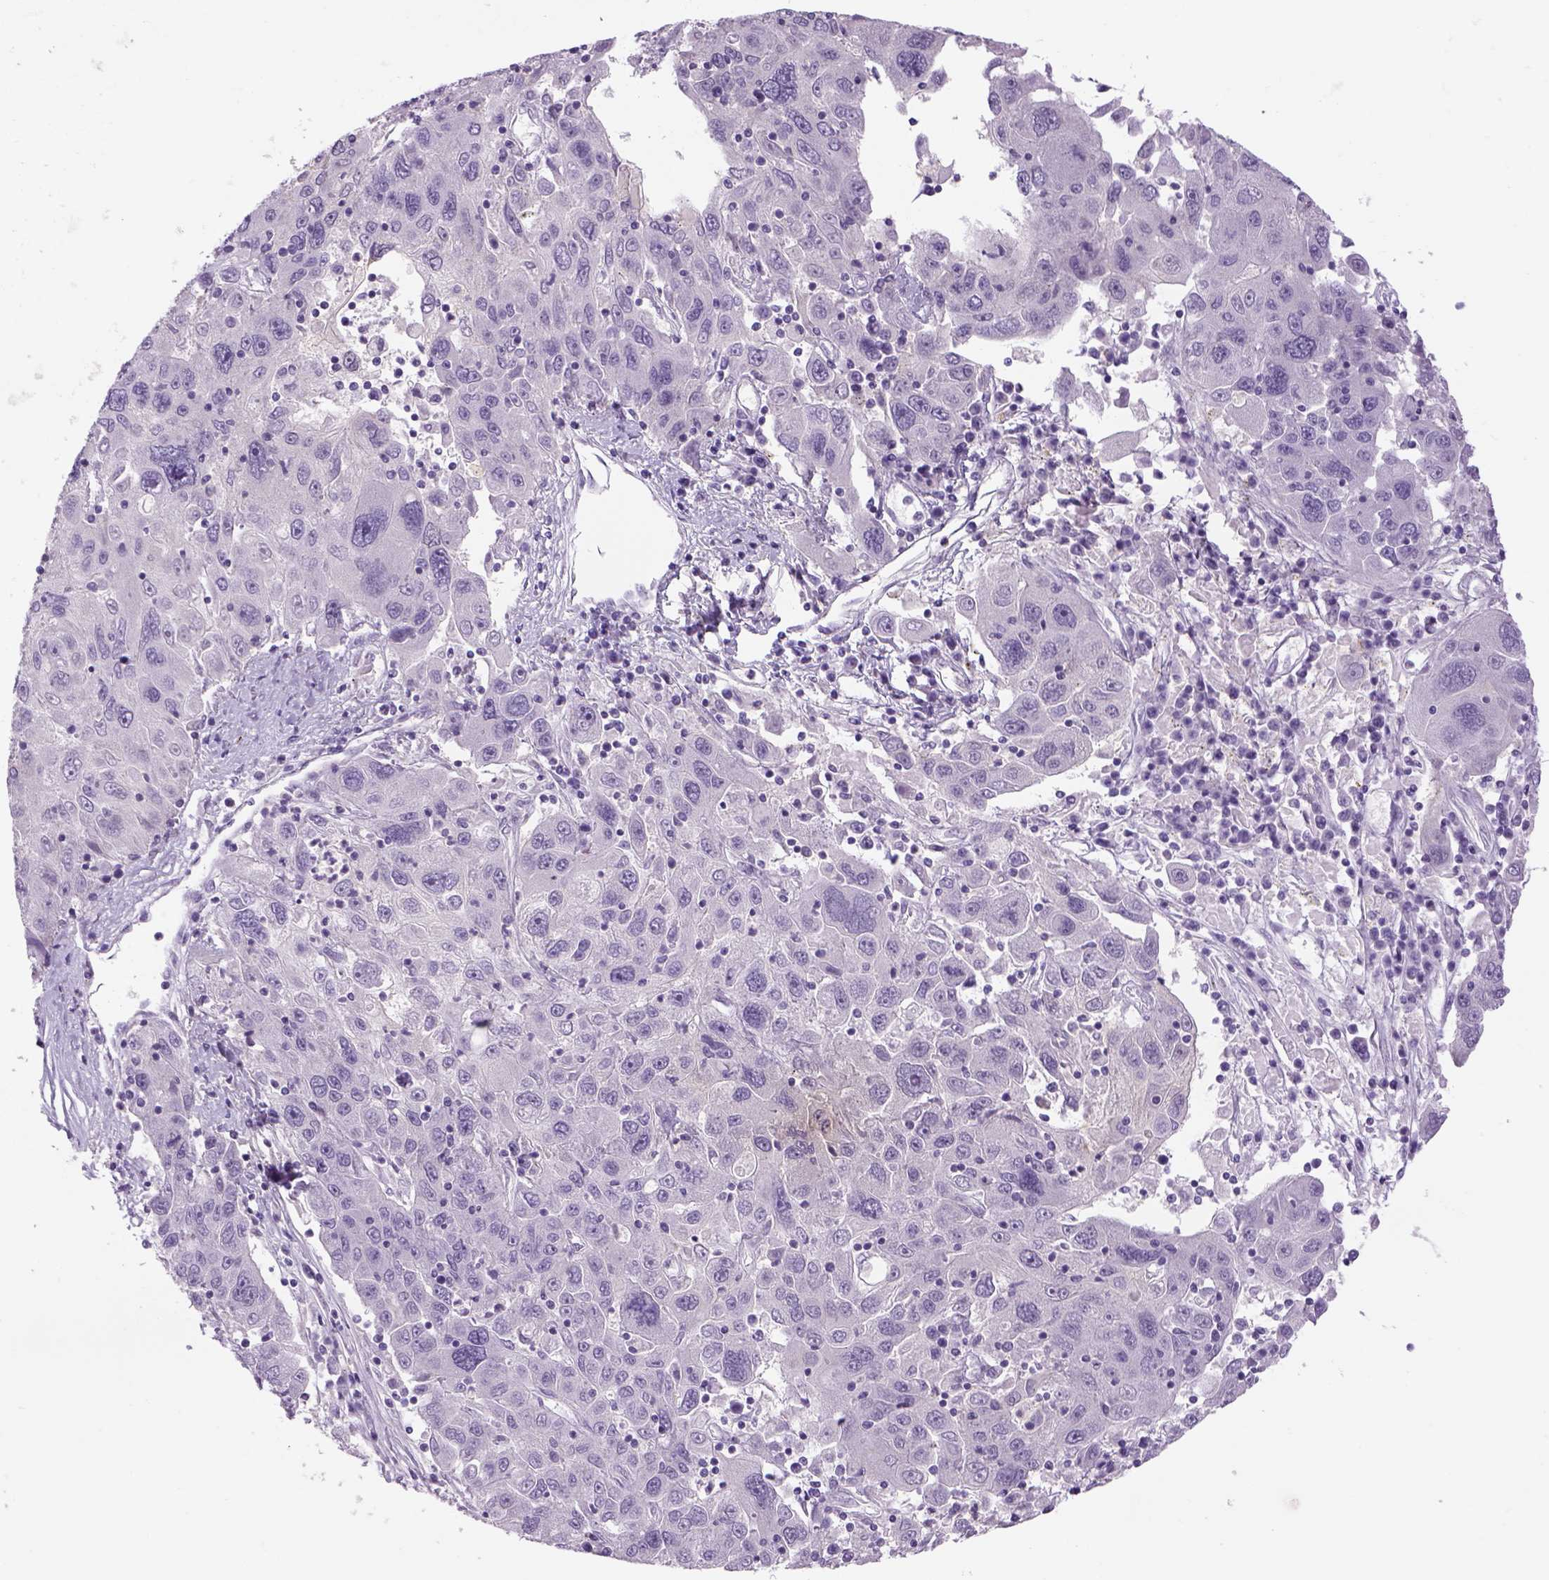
{"staining": {"intensity": "negative", "quantity": "none", "location": "none"}, "tissue": "stomach cancer", "cell_type": "Tumor cells", "image_type": "cancer", "snomed": [{"axis": "morphology", "description": "Adenocarcinoma, NOS"}, {"axis": "topography", "description": "Stomach"}], "caption": "High power microscopy photomicrograph of an IHC histopathology image of stomach cancer, revealing no significant staining in tumor cells. (Brightfield microscopy of DAB (3,3'-diaminobenzidine) immunohistochemistry at high magnification).", "gene": "DBH", "patient": {"sex": "male", "age": 56}}